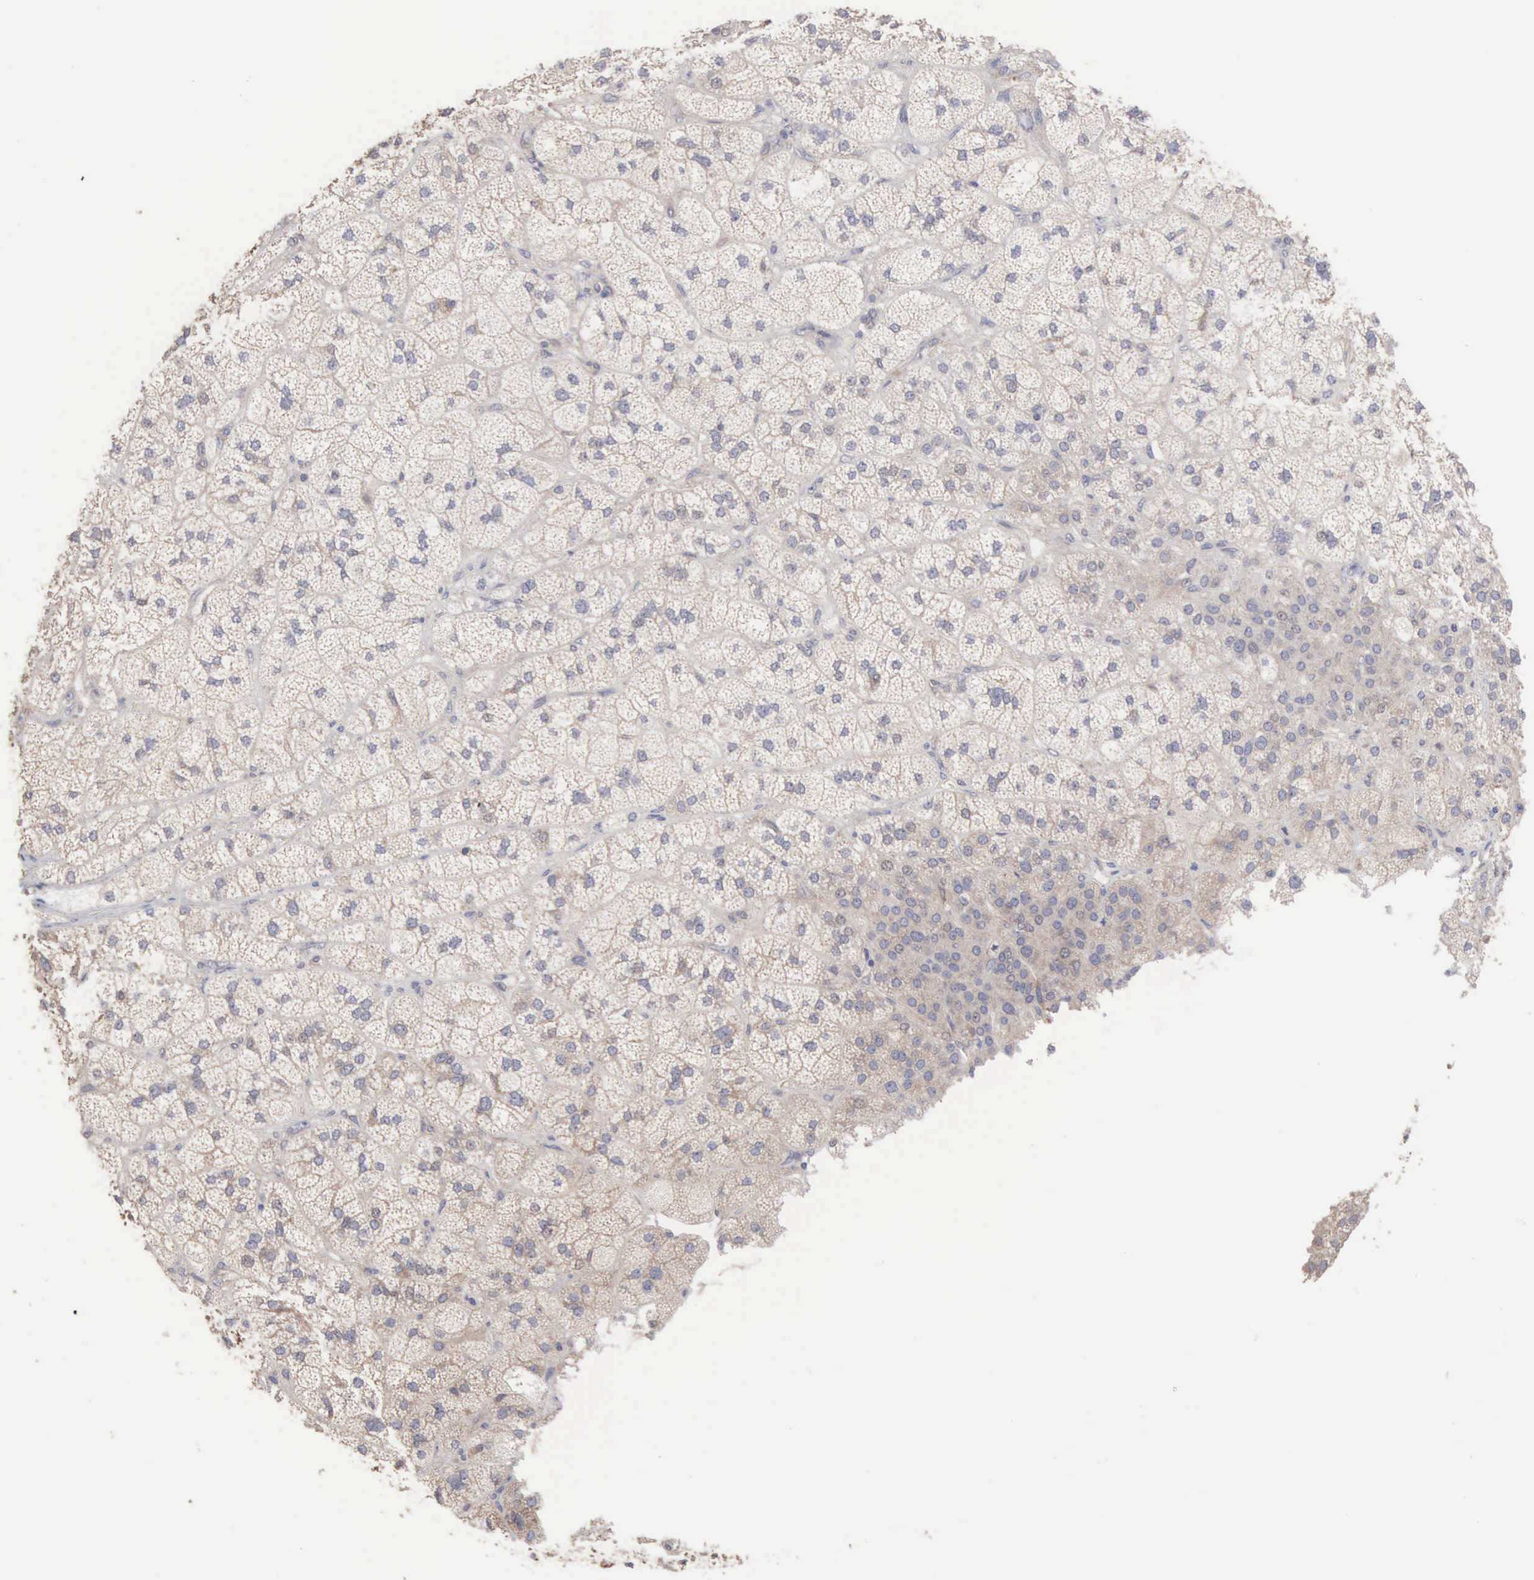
{"staining": {"intensity": "moderate", "quantity": "25%-75%", "location": "cytoplasmic/membranous"}, "tissue": "adrenal gland", "cell_type": "Glandular cells", "image_type": "normal", "snomed": [{"axis": "morphology", "description": "Normal tissue, NOS"}, {"axis": "topography", "description": "Adrenal gland"}], "caption": "High-power microscopy captured an IHC photomicrograph of normal adrenal gland, revealing moderate cytoplasmic/membranous staining in approximately 25%-75% of glandular cells.", "gene": "MTHFD1", "patient": {"sex": "female", "age": 60}}